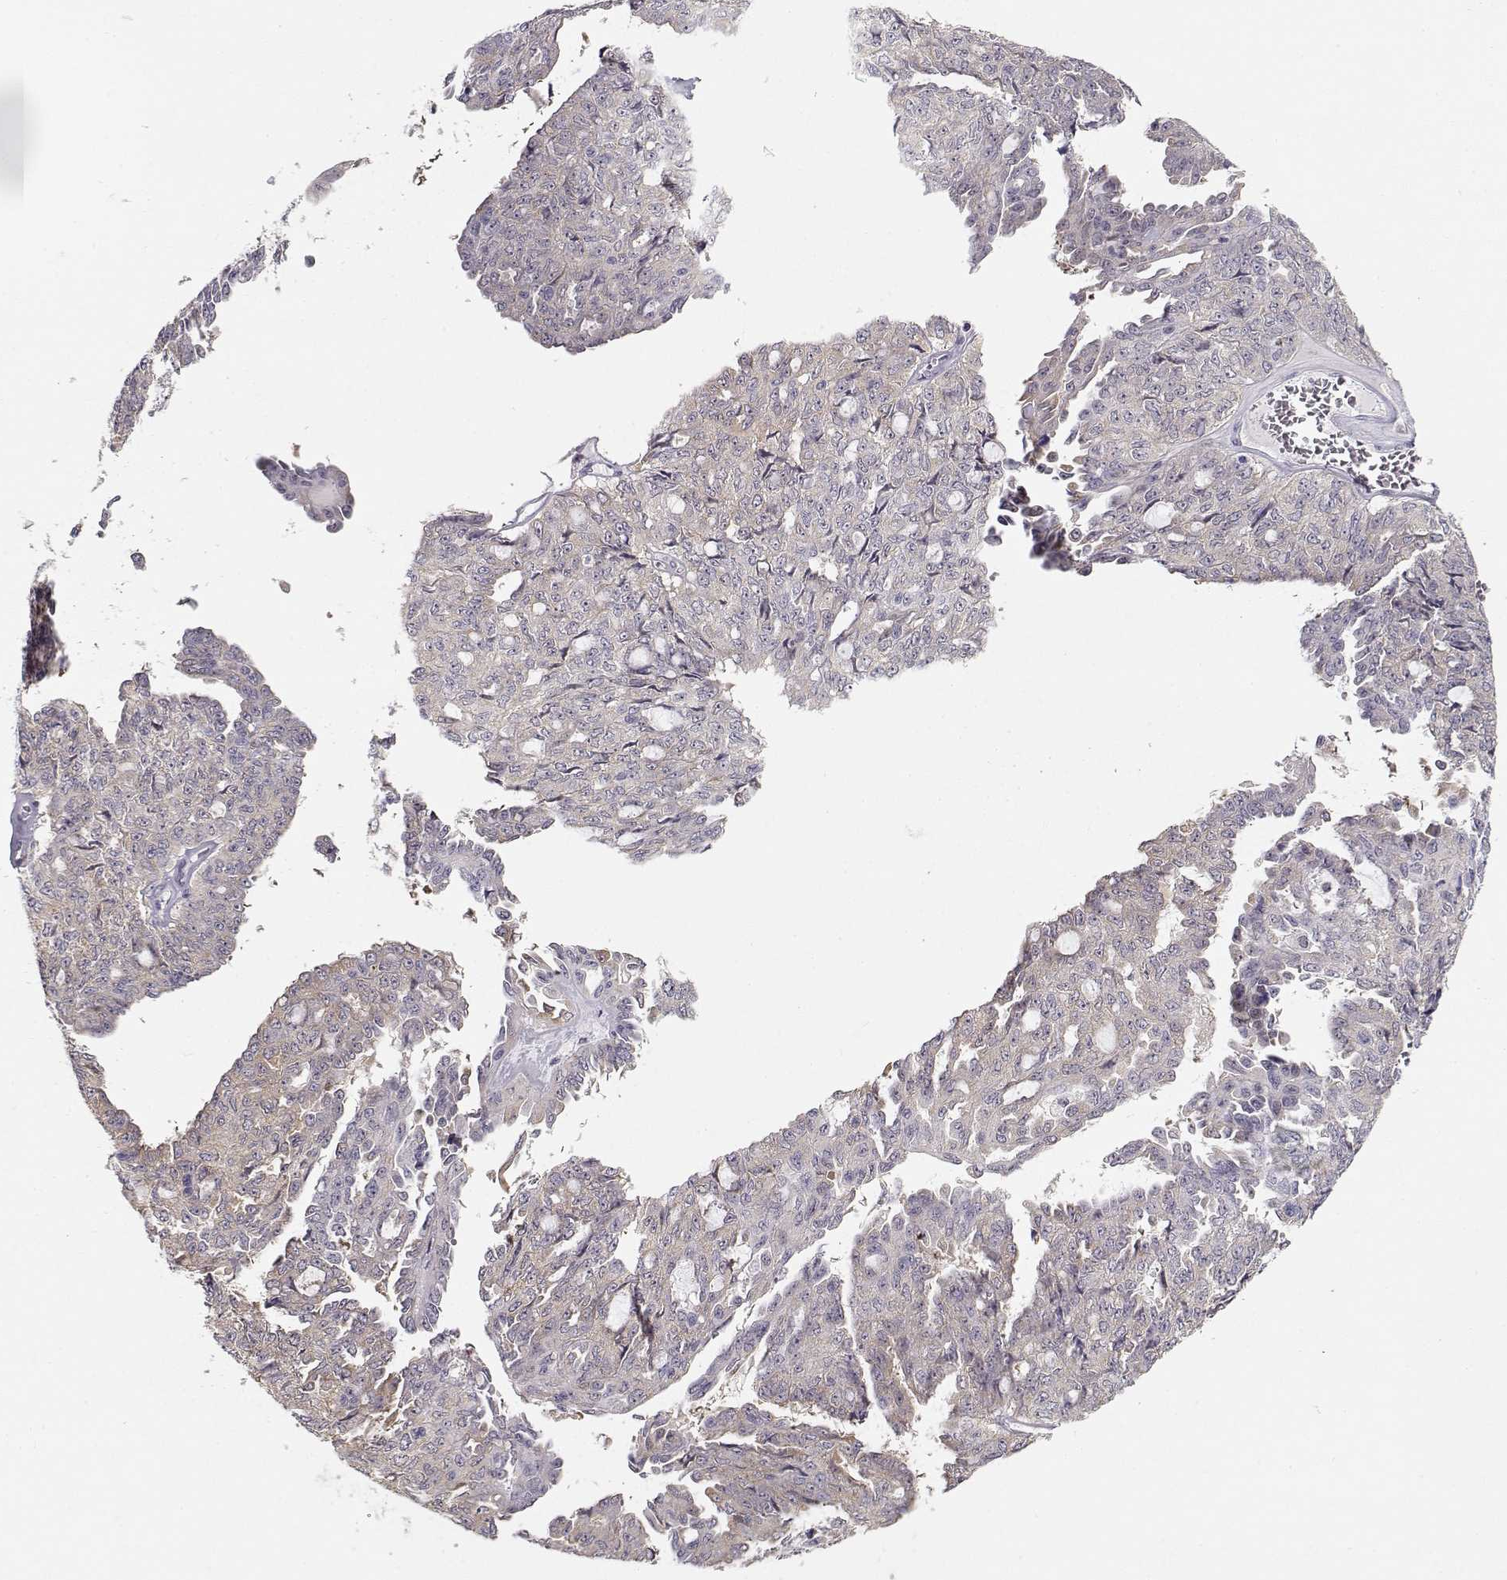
{"staining": {"intensity": "negative", "quantity": "none", "location": "none"}, "tissue": "ovarian cancer", "cell_type": "Tumor cells", "image_type": "cancer", "snomed": [{"axis": "morphology", "description": "Cystadenocarcinoma, serous, NOS"}, {"axis": "topography", "description": "Ovary"}], "caption": "IHC of ovarian serous cystadenocarcinoma exhibits no staining in tumor cells.", "gene": "TEPP", "patient": {"sex": "female", "age": 71}}